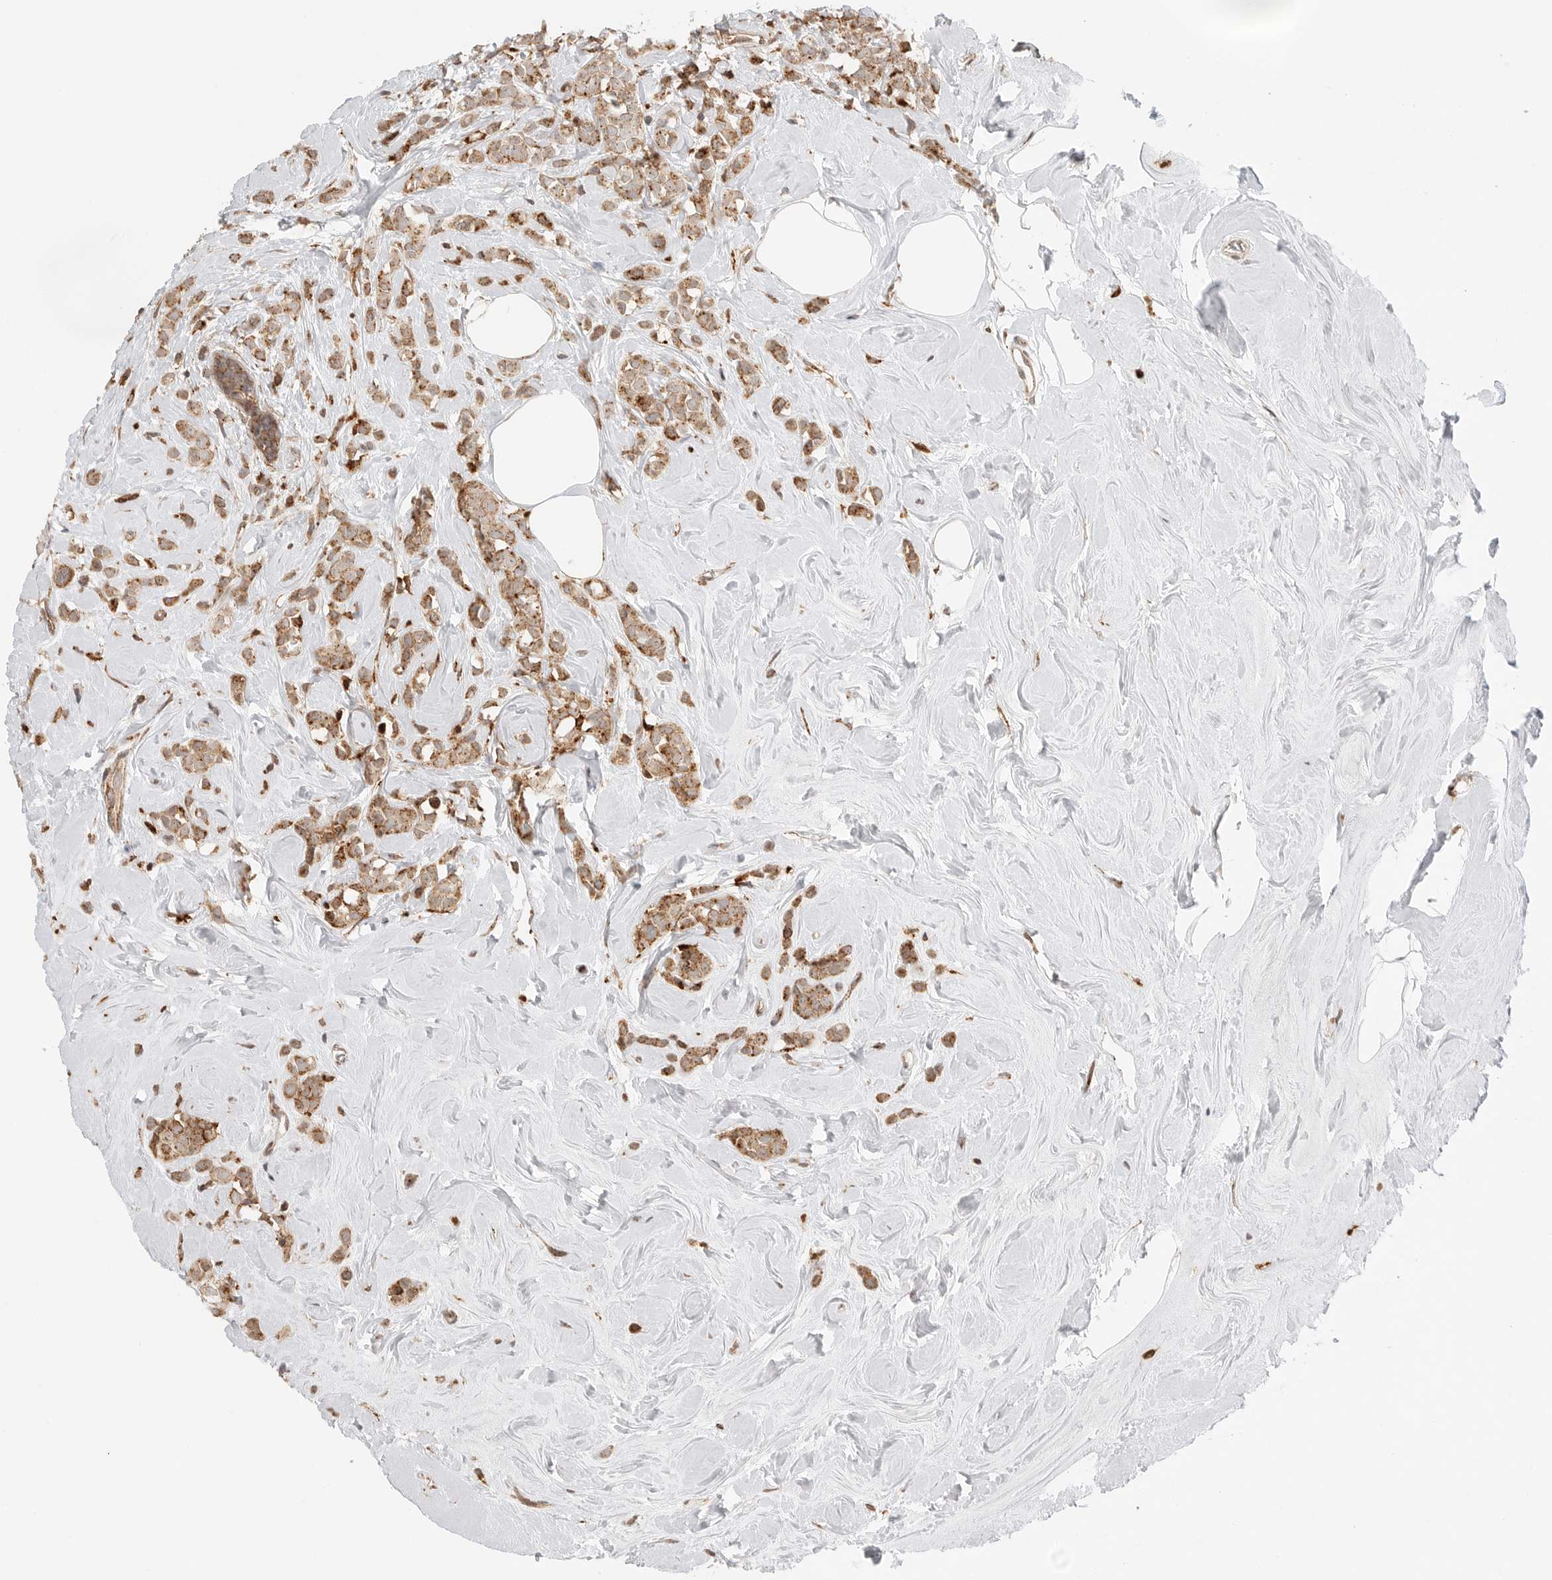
{"staining": {"intensity": "moderate", "quantity": ">75%", "location": "cytoplasmic/membranous"}, "tissue": "breast cancer", "cell_type": "Tumor cells", "image_type": "cancer", "snomed": [{"axis": "morphology", "description": "Lobular carcinoma"}, {"axis": "topography", "description": "Breast"}], "caption": "DAB (3,3'-diaminobenzidine) immunohistochemical staining of human breast cancer shows moderate cytoplasmic/membranous protein staining in about >75% of tumor cells.", "gene": "IDUA", "patient": {"sex": "female", "age": 47}}